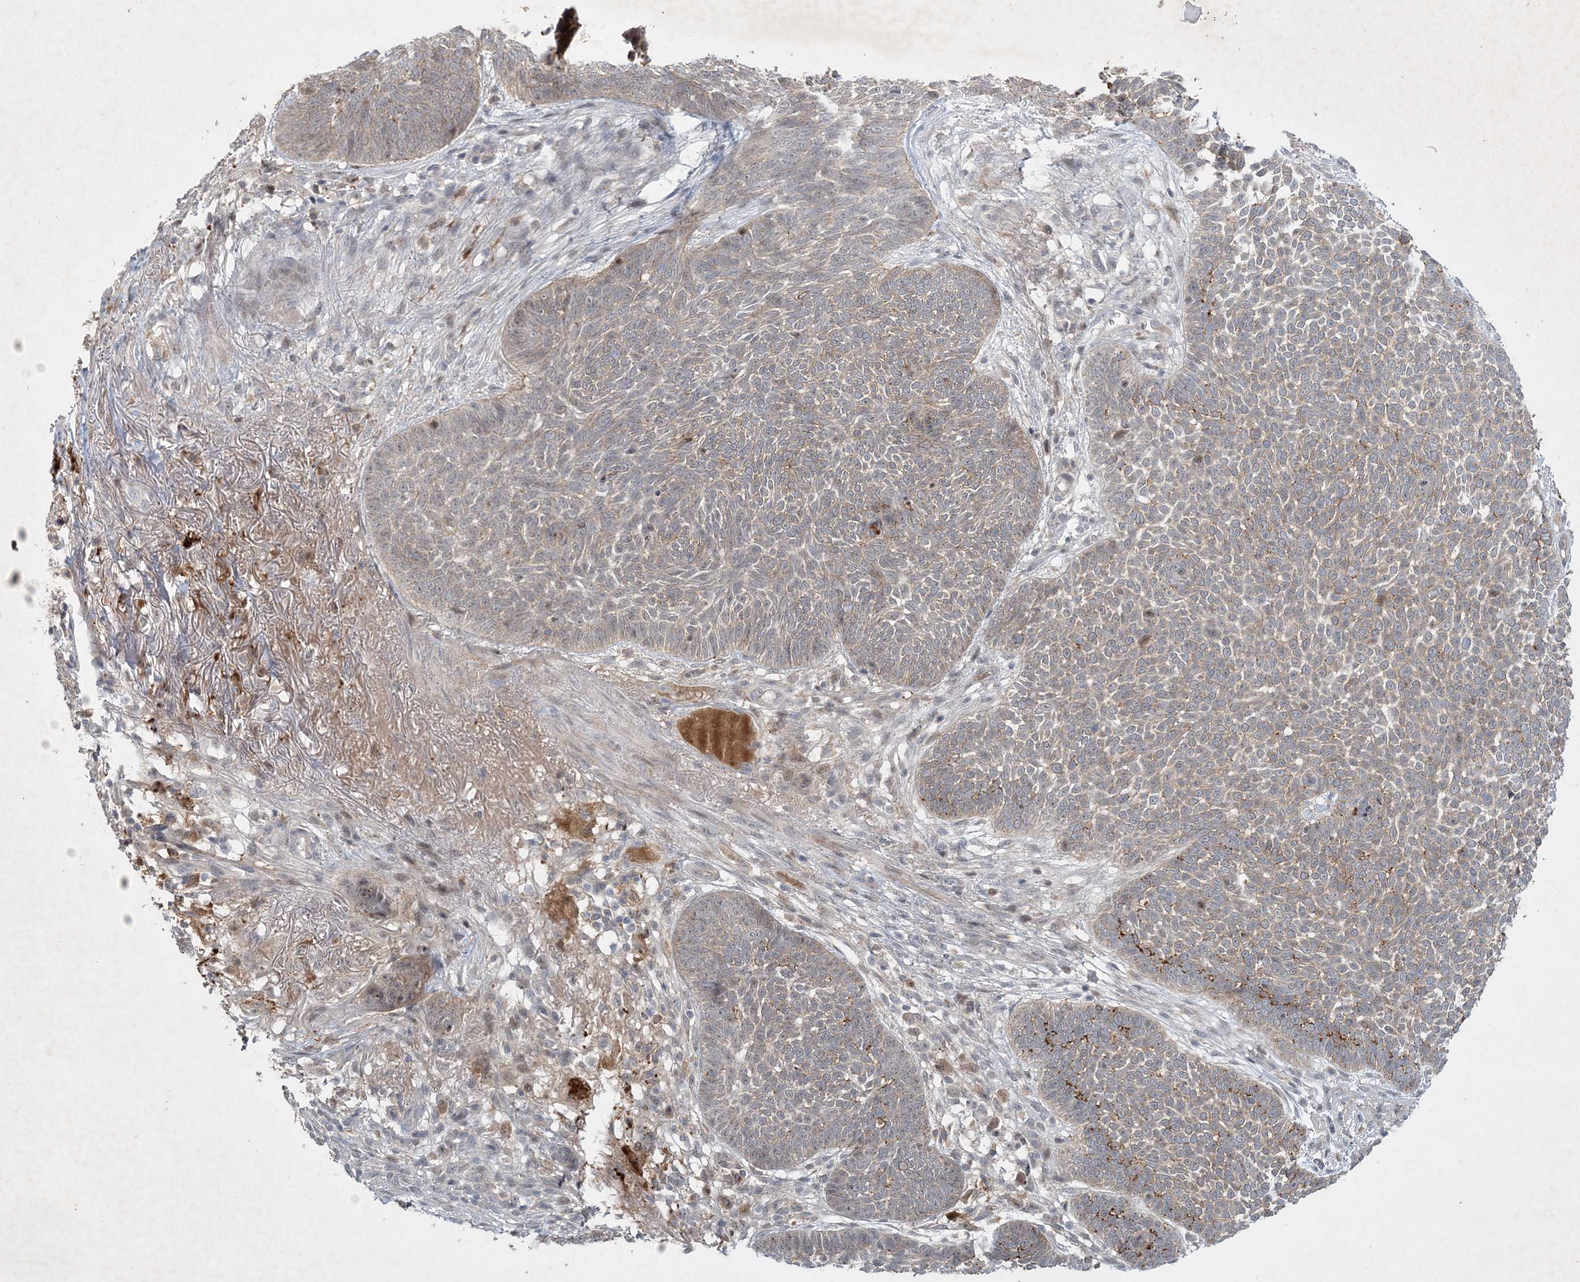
{"staining": {"intensity": "weak", "quantity": "25%-75%", "location": "cytoplasmic/membranous"}, "tissue": "skin cancer", "cell_type": "Tumor cells", "image_type": "cancer", "snomed": [{"axis": "morphology", "description": "Normal tissue, NOS"}, {"axis": "morphology", "description": "Basal cell carcinoma"}, {"axis": "topography", "description": "Skin"}], "caption": "Protein analysis of skin cancer (basal cell carcinoma) tissue shows weak cytoplasmic/membranous staining in approximately 25%-75% of tumor cells. The protein is shown in brown color, while the nuclei are stained blue.", "gene": "THG1L", "patient": {"sex": "male", "age": 64}}